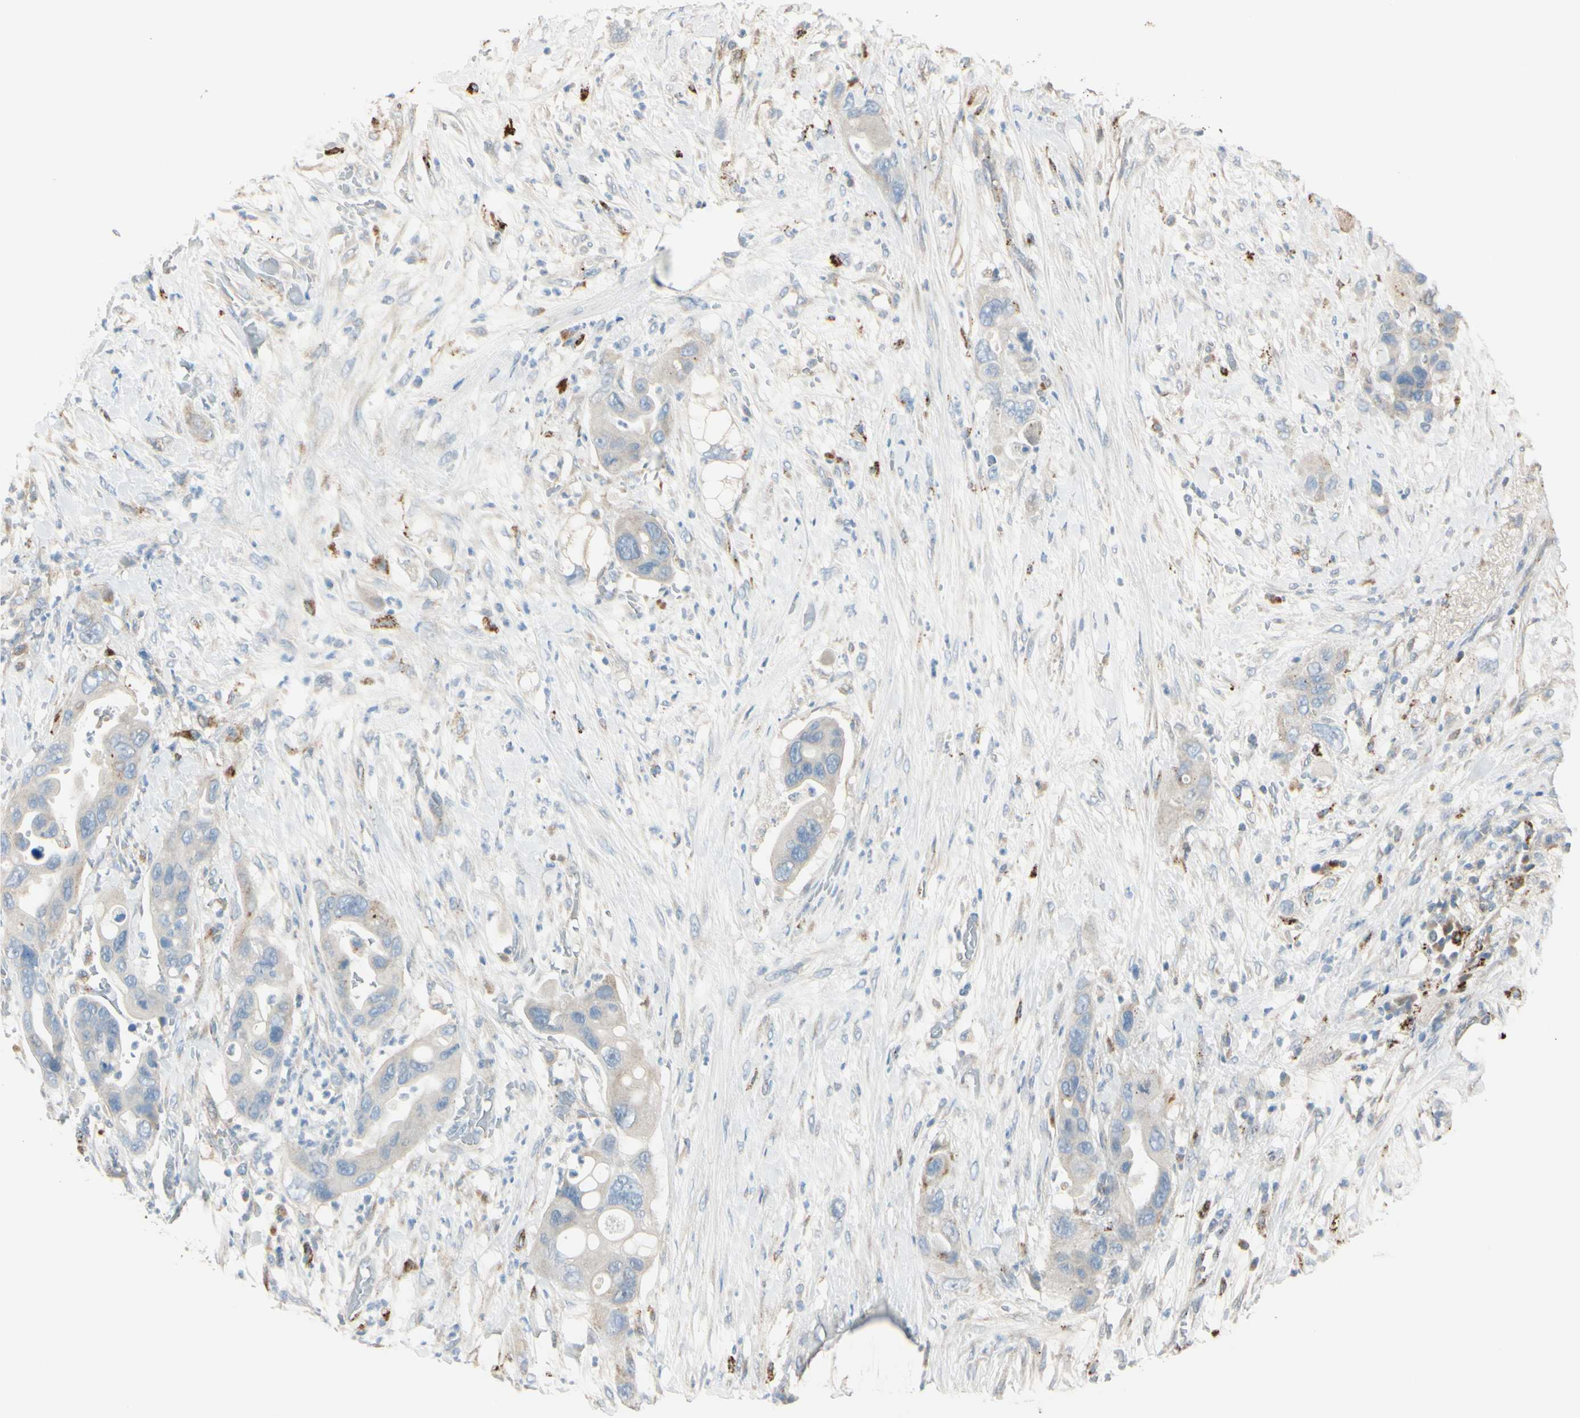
{"staining": {"intensity": "weak", "quantity": ">75%", "location": "cytoplasmic/membranous"}, "tissue": "pancreatic cancer", "cell_type": "Tumor cells", "image_type": "cancer", "snomed": [{"axis": "morphology", "description": "Adenocarcinoma, NOS"}, {"axis": "topography", "description": "Pancreas"}], "caption": "Protein staining demonstrates weak cytoplasmic/membranous expression in about >75% of tumor cells in pancreatic cancer. The staining was performed using DAB (3,3'-diaminobenzidine), with brown indicating positive protein expression. Nuclei are stained blue with hematoxylin.", "gene": "ANGPTL1", "patient": {"sex": "female", "age": 71}}